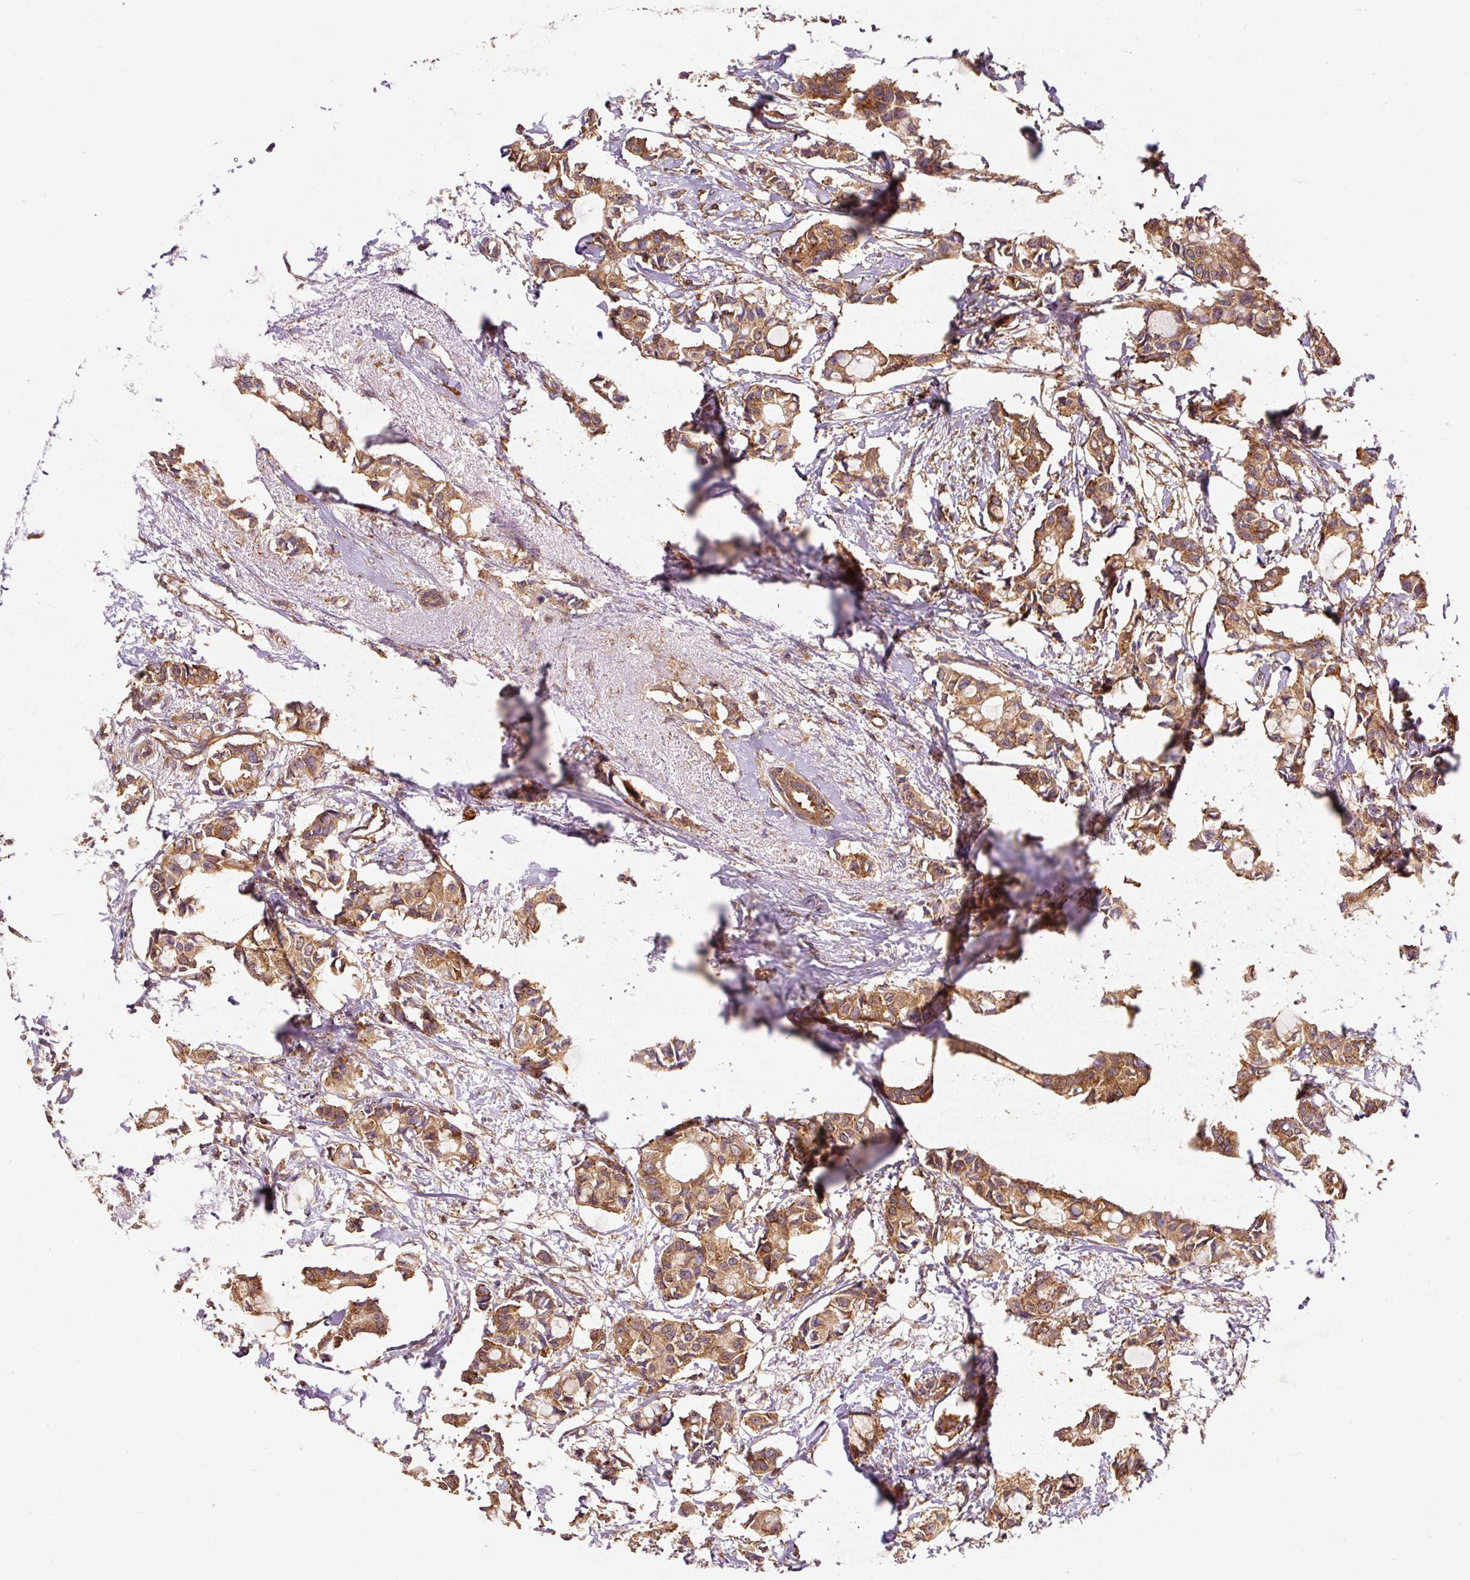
{"staining": {"intensity": "moderate", "quantity": ">75%", "location": "cytoplasmic/membranous"}, "tissue": "breast cancer", "cell_type": "Tumor cells", "image_type": "cancer", "snomed": [{"axis": "morphology", "description": "Duct carcinoma"}, {"axis": "topography", "description": "Breast"}], "caption": "Human breast cancer stained for a protein (brown) exhibits moderate cytoplasmic/membranous positive positivity in approximately >75% of tumor cells.", "gene": "EIF2S2", "patient": {"sex": "female", "age": 73}}